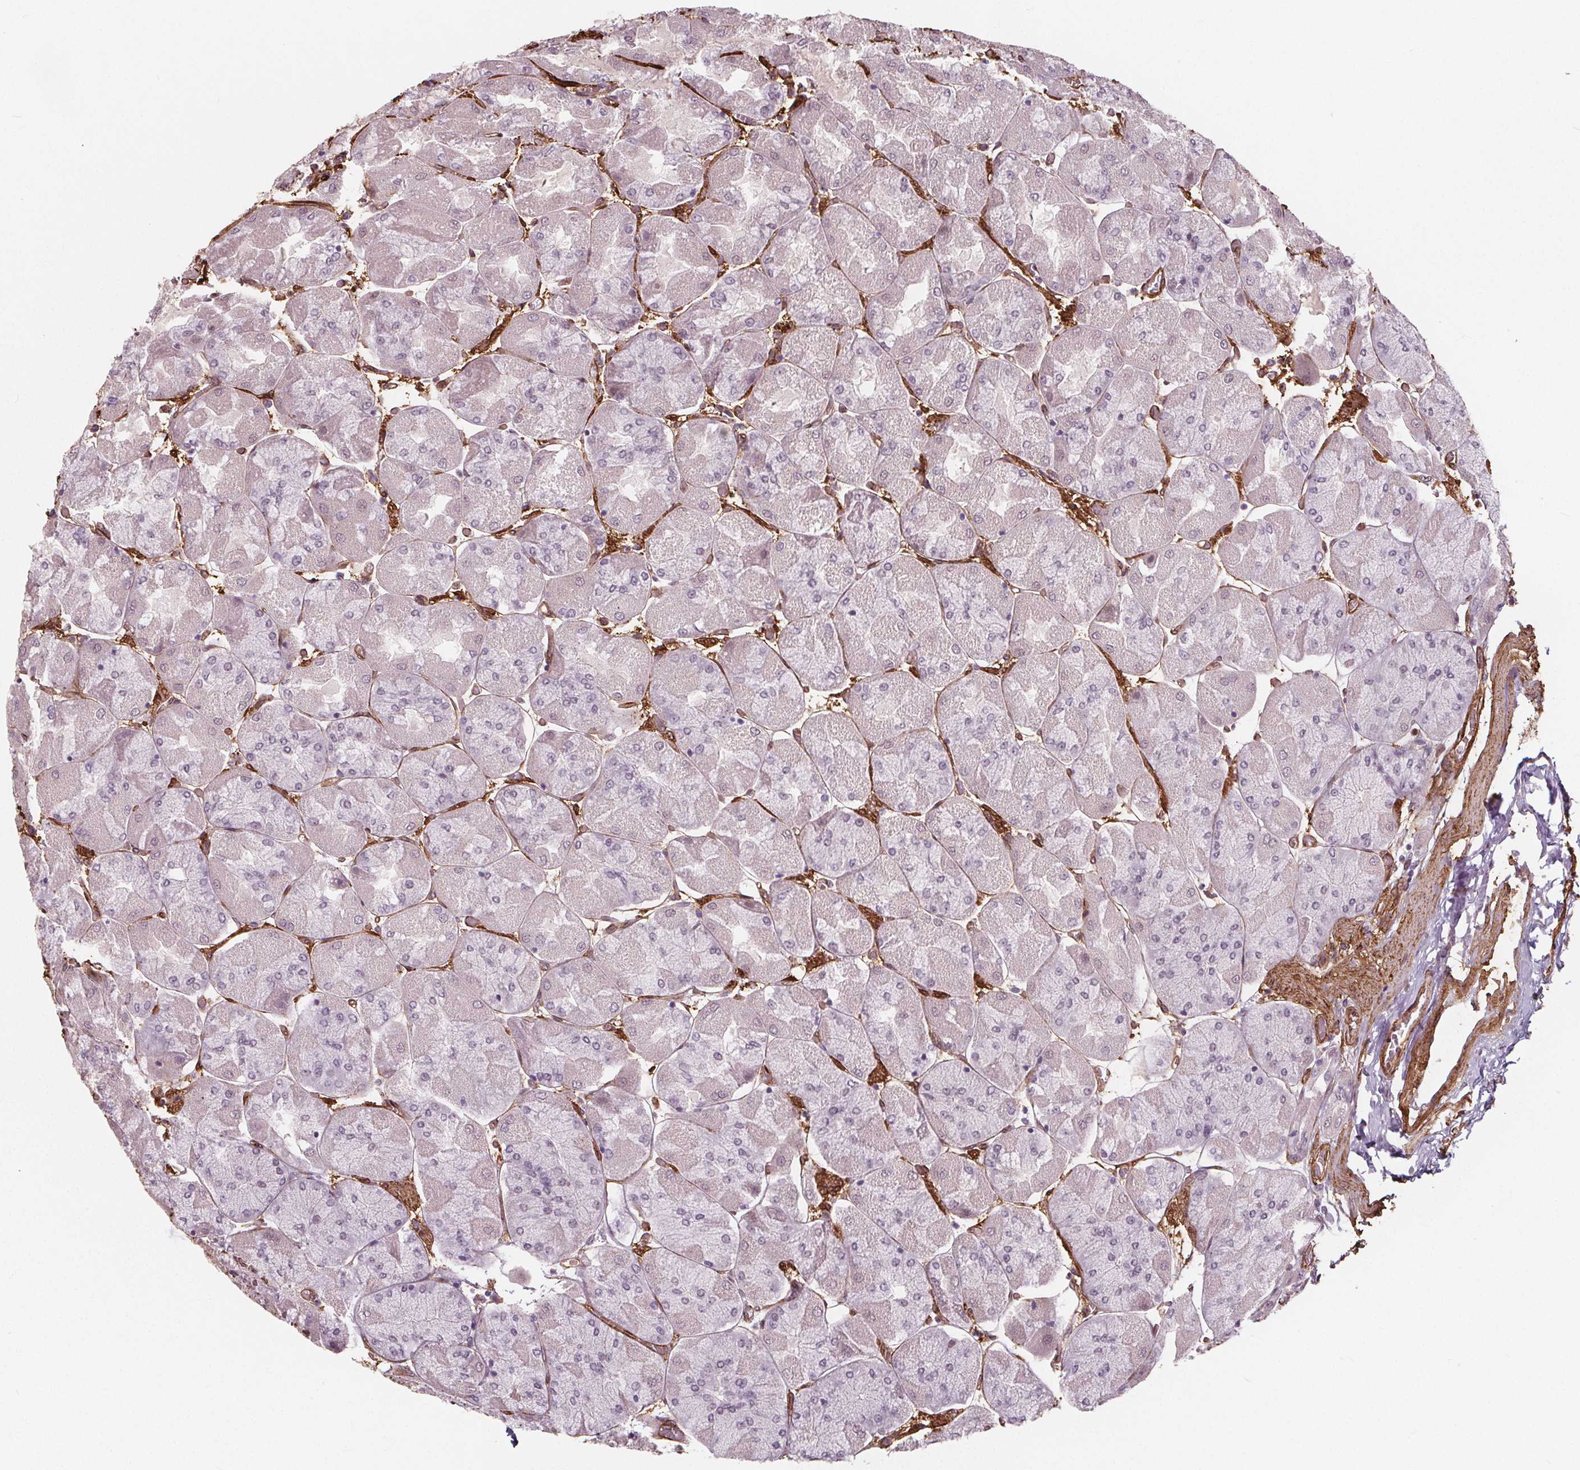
{"staining": {"intensity": "negative", "quantity": "none", "location": "none"}, "tissue": "stomach", "cell_type": "Glandular cells", "image_type": "normal", "snomed": [{"axis": "morphology", "description": "Normal tissue, NOS"}, {"axis": "topography", "description": "Stomach"}], "caption": "Immunohistochemistry histopathology image of normal stomach: human stomach stained with DAB displays no significant protein expression in glandular cells.", "gene": "HAS1", "patient": {"sex": "female", "age": 61}}